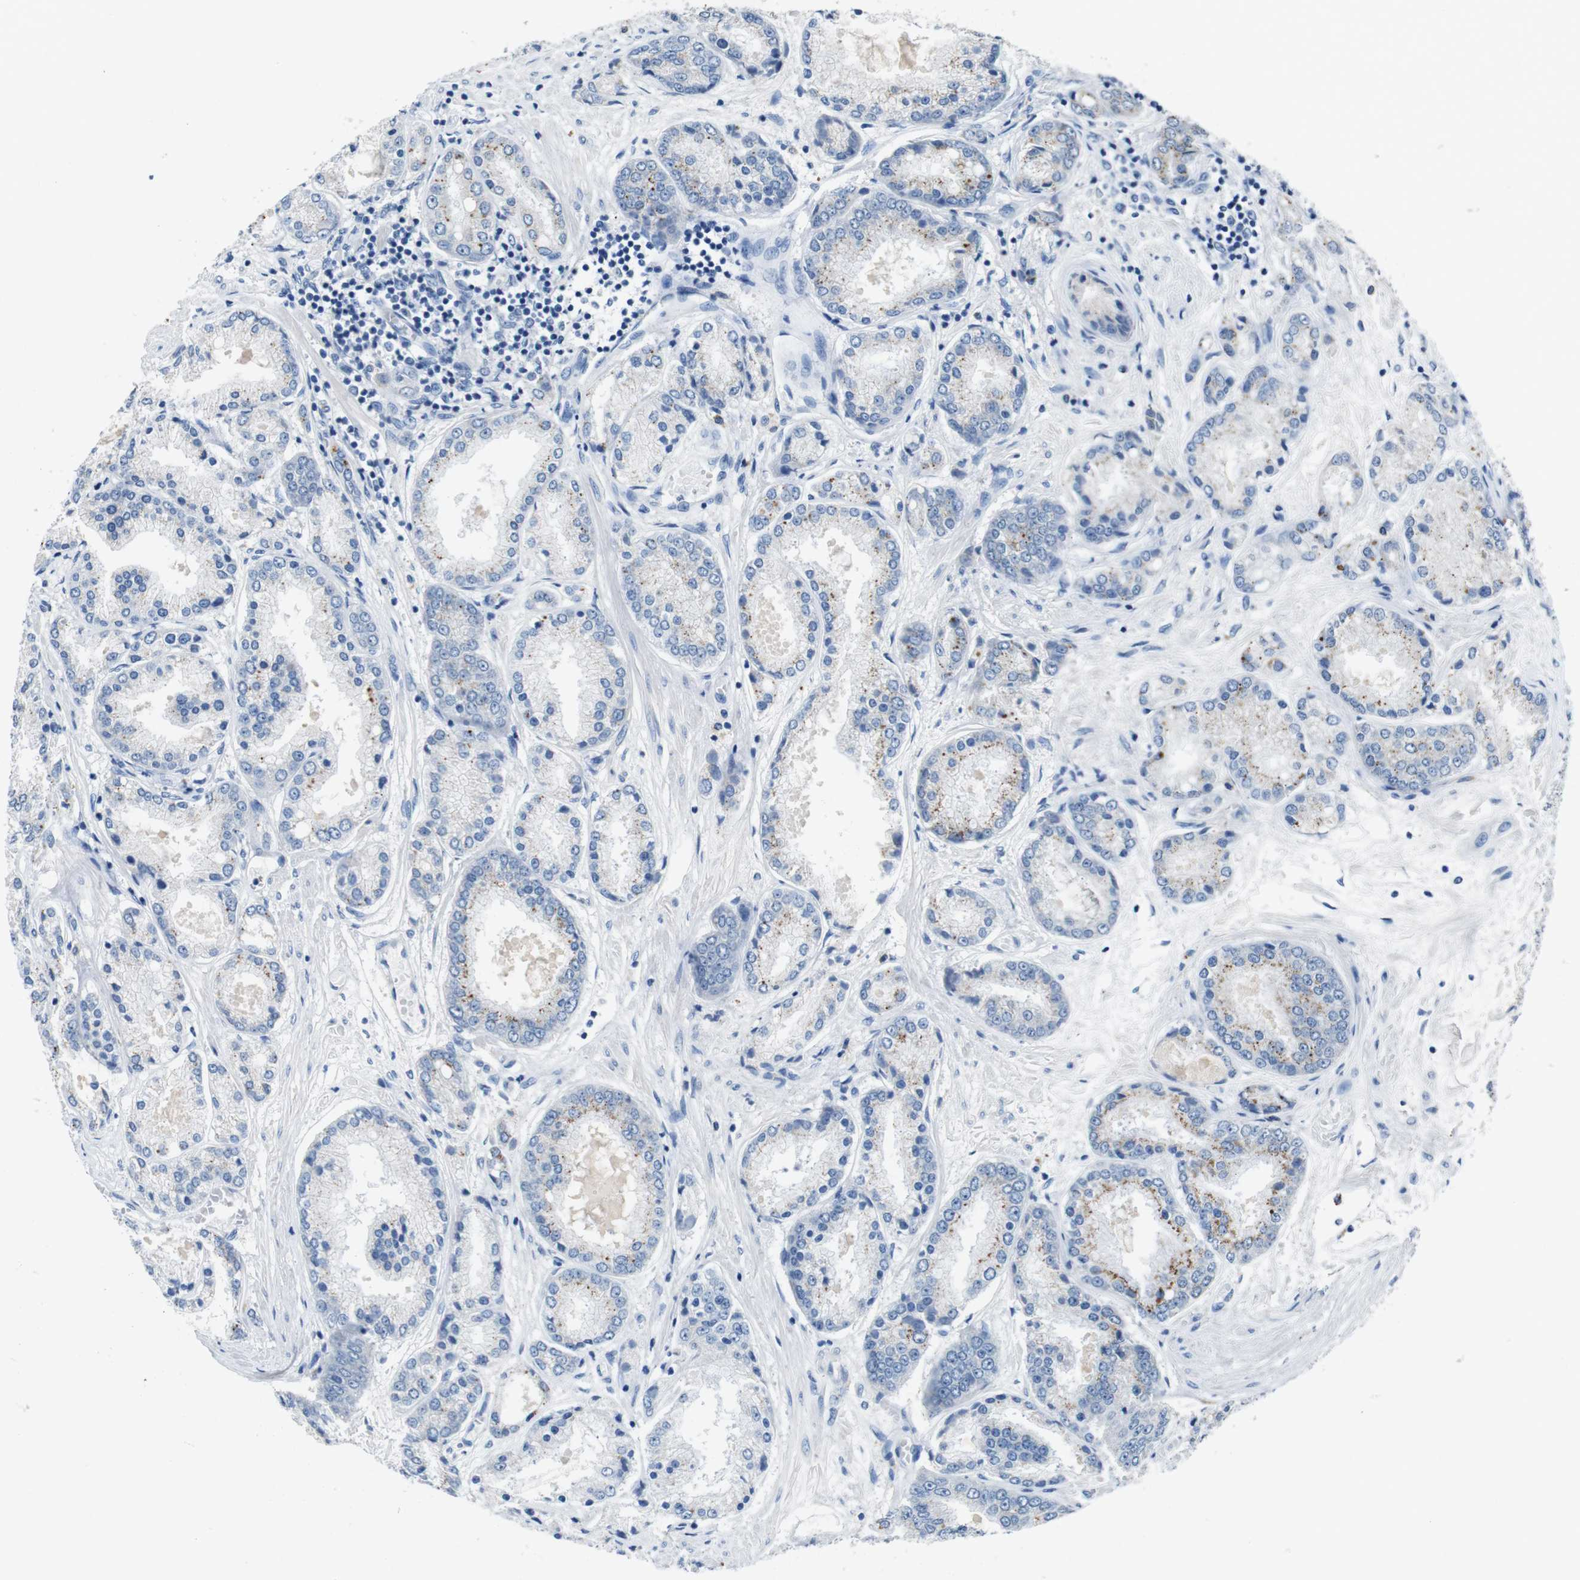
{"staining": {"intensity": "negative", "quantity": "none", "location": "none"}, "tissue": "prostate cancer", "cell_type": "Tumor cells", "image_type": "cancer", "snomed": [{"axis": "morphology", "description": "Adenocarcinoma, High grade"}, {"axis": "topography", "description": "Prostate"}], "caption": "Immunohistochemistry (IHC) of human prostate cancer (adenocarcinoma (high-grade)) shows no positivity in tumor cells. (DAB (3,3'-diaminobenzidine) IHC visualized using brightfield microscopy, high magnification).", "gene": "SLC2A8", "patient": {"sex": "male", "age": 59}}